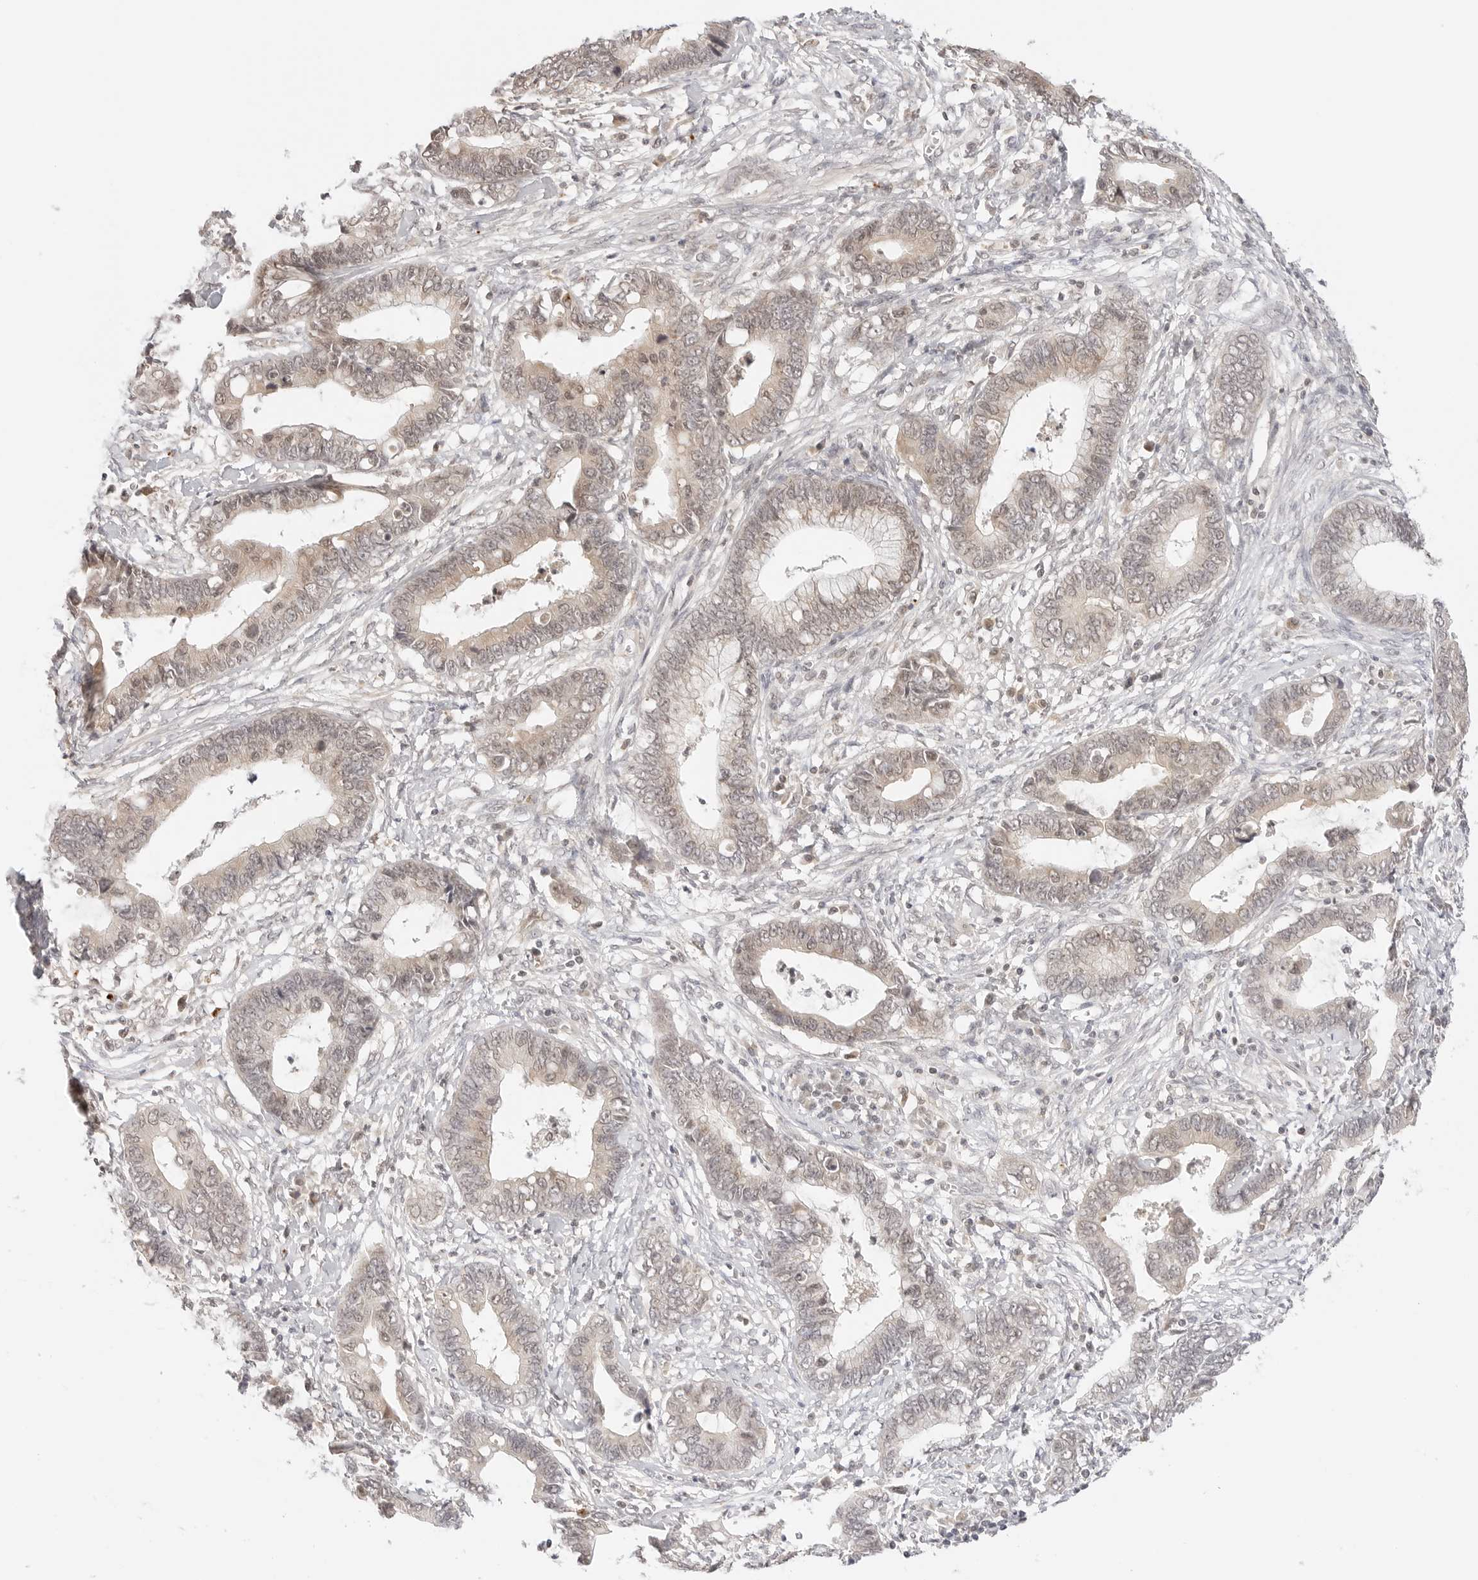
{"staining": {"intensity": "weak", "quantity": "25%-75%", "location": "cytoplasmic/membranous"}, "tissue": "cervical cancer", "cell_type": "Tumor cells", "image_type": "cancer", "snomed": [{"axis": "morphology", "description": "Adenocarcinoma, NOS"}, {"axis": "topography", "description": "Cervix"}], "caption": "Adenocarcinoma (cervical) stained with immunohistochemistry (IHC) demonstrates weak cytoplasmic/membranous expression in approximately 25%-75% of tumor cells. (DAB (3,3'-diaminobenzidine) = brown stain, brightfield microscopy at high magnification).", "gene": "GPR34", "patient": {"sex": "female", "age": 44}}